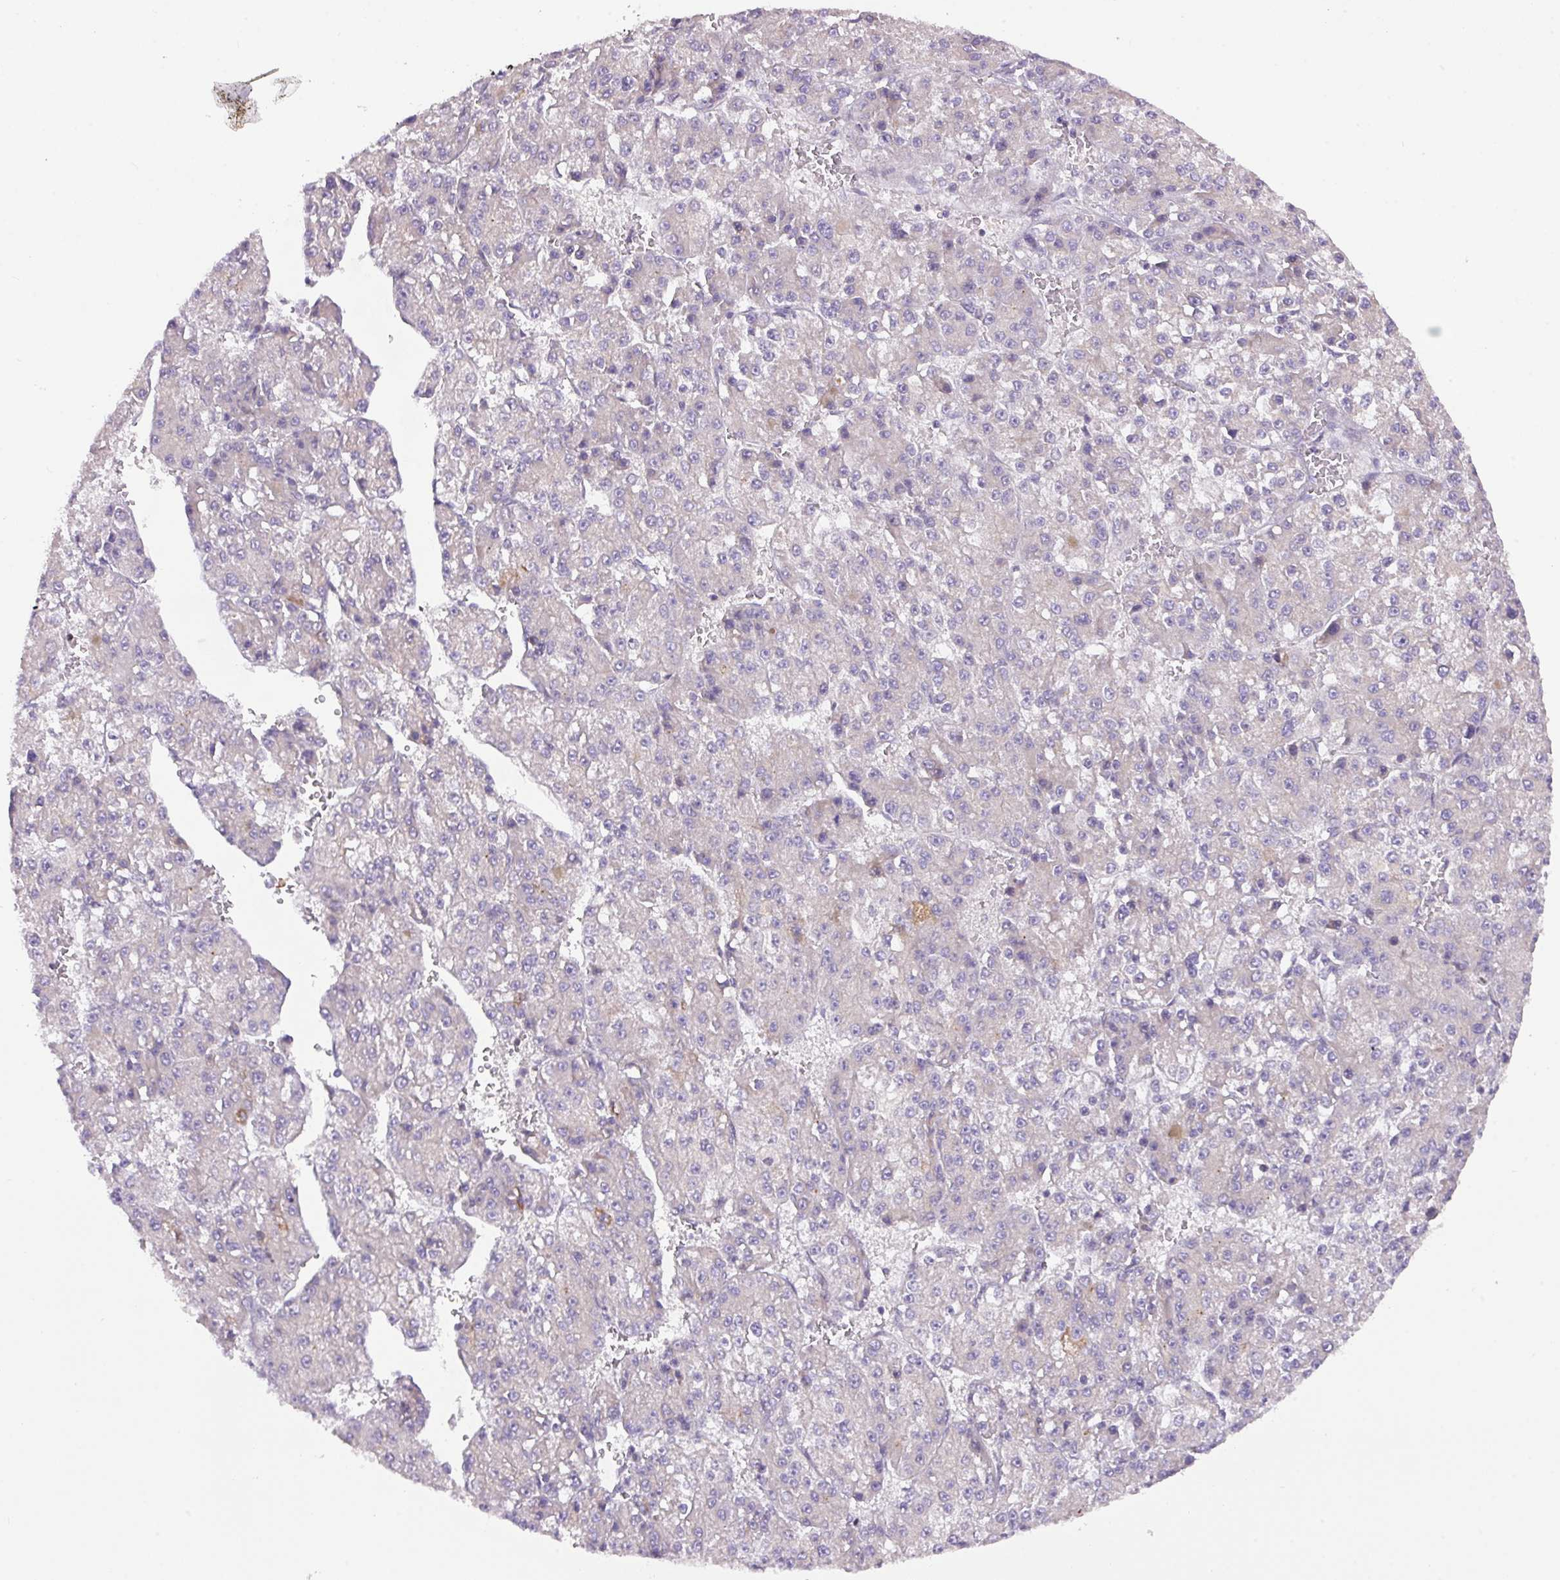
{"staining": {"intensity": "negative", "quantity": "none", "location": "none"}, "tissue": "liver cancer", "cell_type": "Tumor cells", "image_type": "cancer", "snomed": [{"axis": "morphology", "description": "Carcinoma, Hepatocellular, NOS"}, {"axis": "topography", "description": "Liver"}], "caption": "IHC micrograph of human liver cancer stained for a protein (brown), which shows no positivity in tumor cells.", "gene": "ZNF394", "patient": {"sex": "female", "age": 73}}